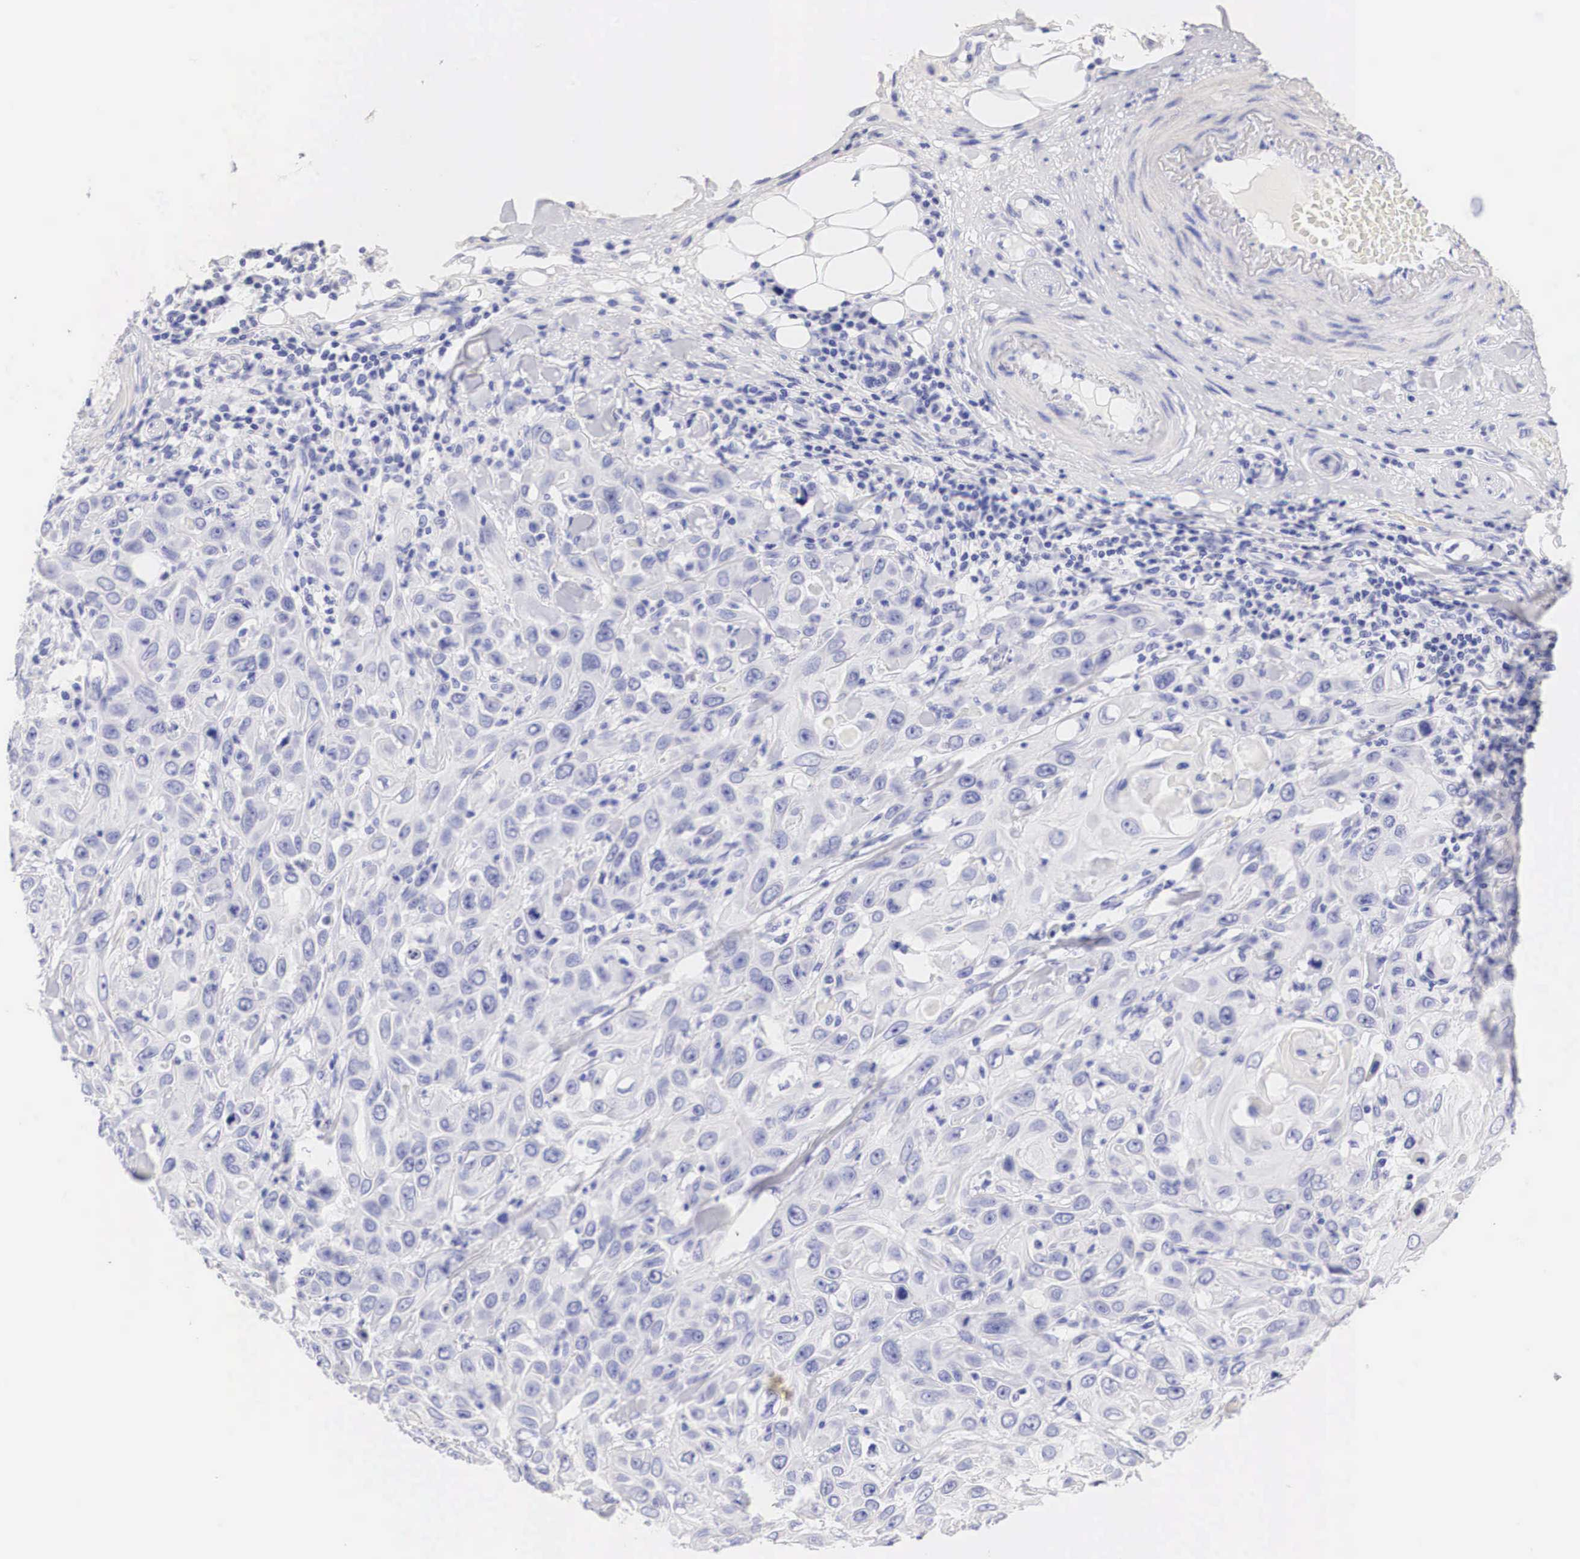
{"staining": {"intensity": "negative", "quantity": "none", "location": "none"}, "tissue": "skin cancer", "cell_type": "Tumor cells", "image_type": "cancer", "snomed": [{"axis": "morphology", "description": "Squamous cell carcinoma, NOS"}, {"axis": "topography", "description": "Skin"}], "caption": "Image shows no protein expression in tumor cells of skin squamous cell carcinoma tissue. (DAB IHC, high magnification).", "gene": "ERBB2", "patient": {"sex": "male", "age": 84}}